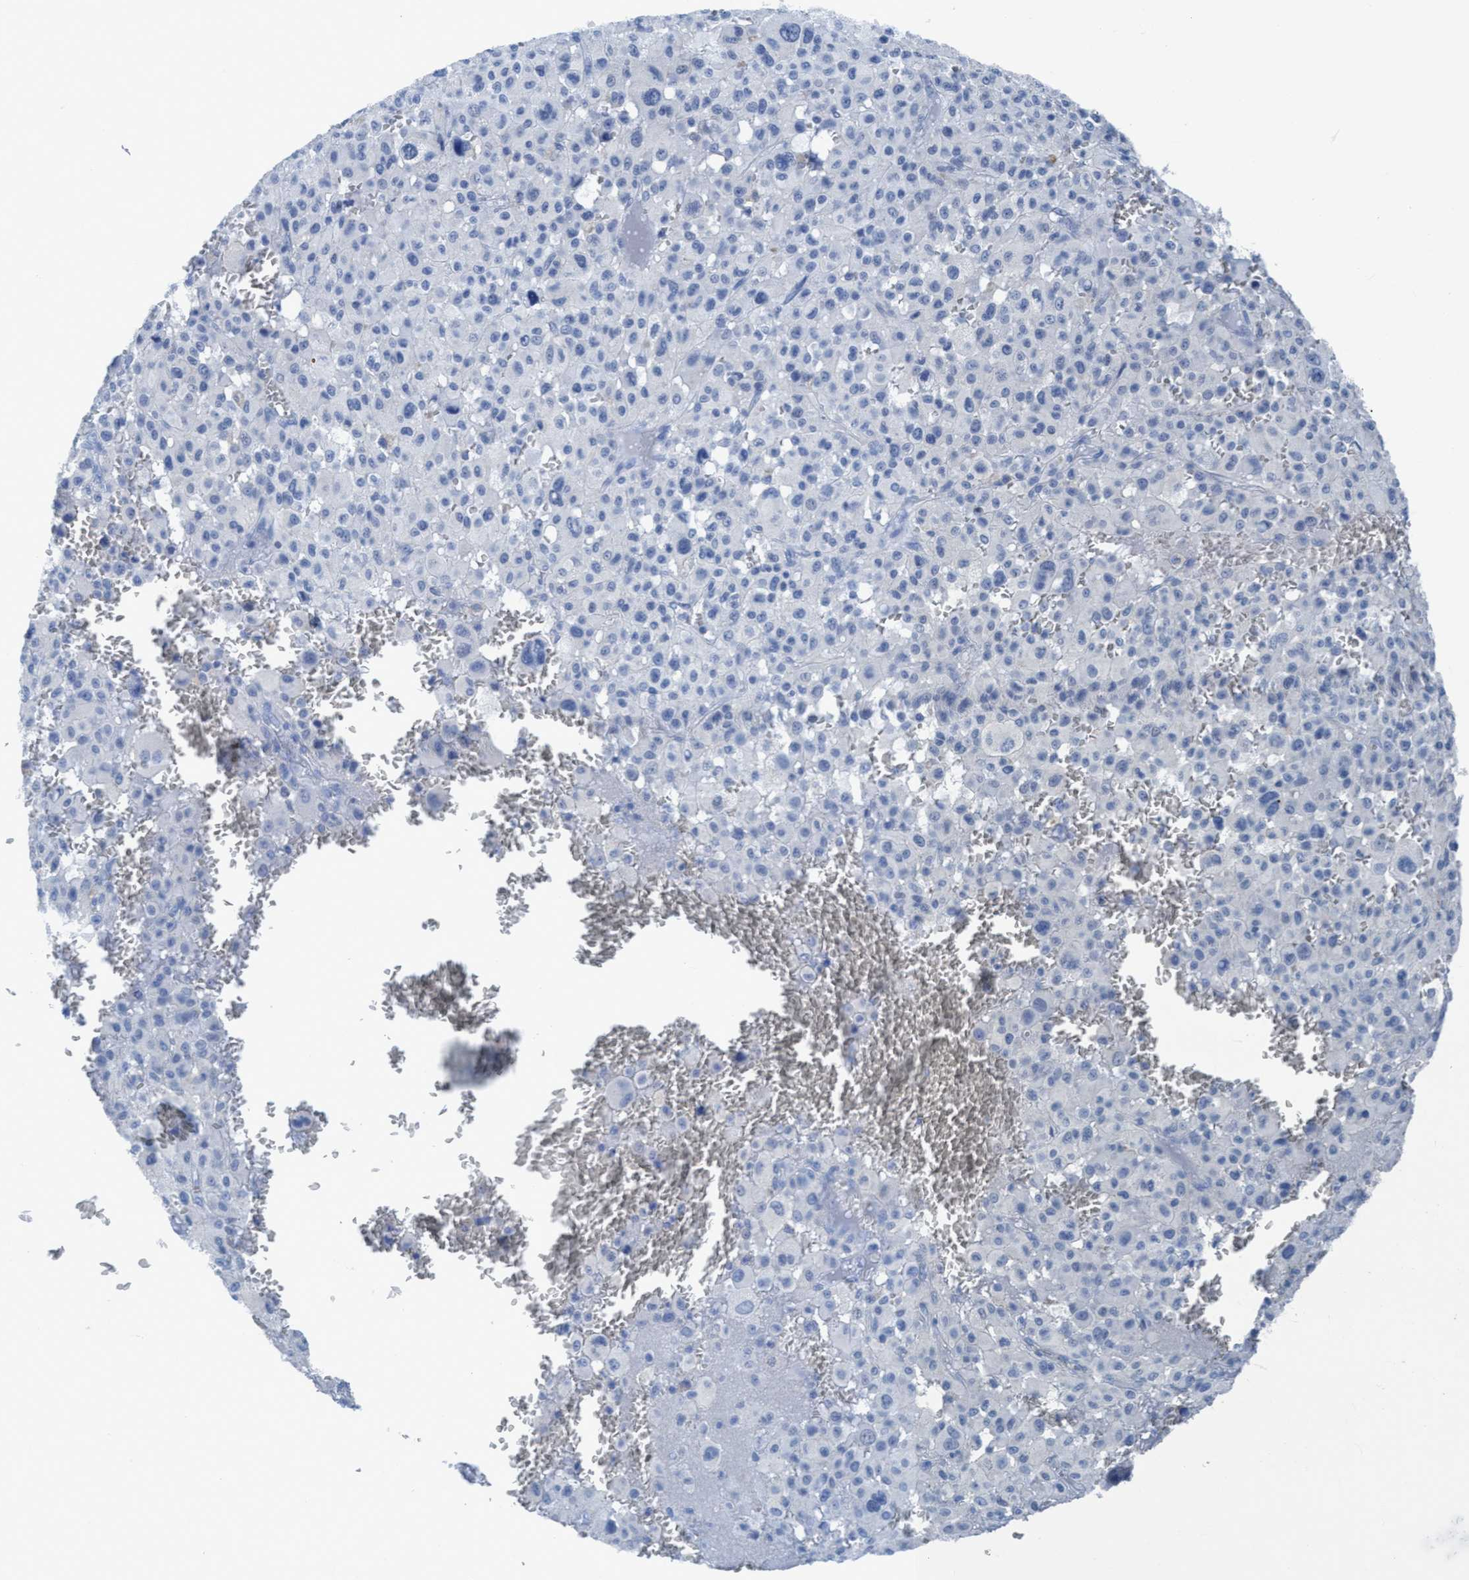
{"staining": {"intensity": "negative", "quantity": "none", "location": "none"}, "tissue": "melanoma", "cell_type": "Tumor cells", "image_type": "cancer", "snomed": [{"axis": "morphology", "description": "Malignant melanoma, Metastatic site"}, {"axis": "topography", "description": "Skin"}], "caption": "Malignant melanoma (metastatic site) was stained to show a protein in brown. There is no significant positivity in tumor cells.", "gene": "DNAI1", "patient": {"sex": "female", "age": 74}}